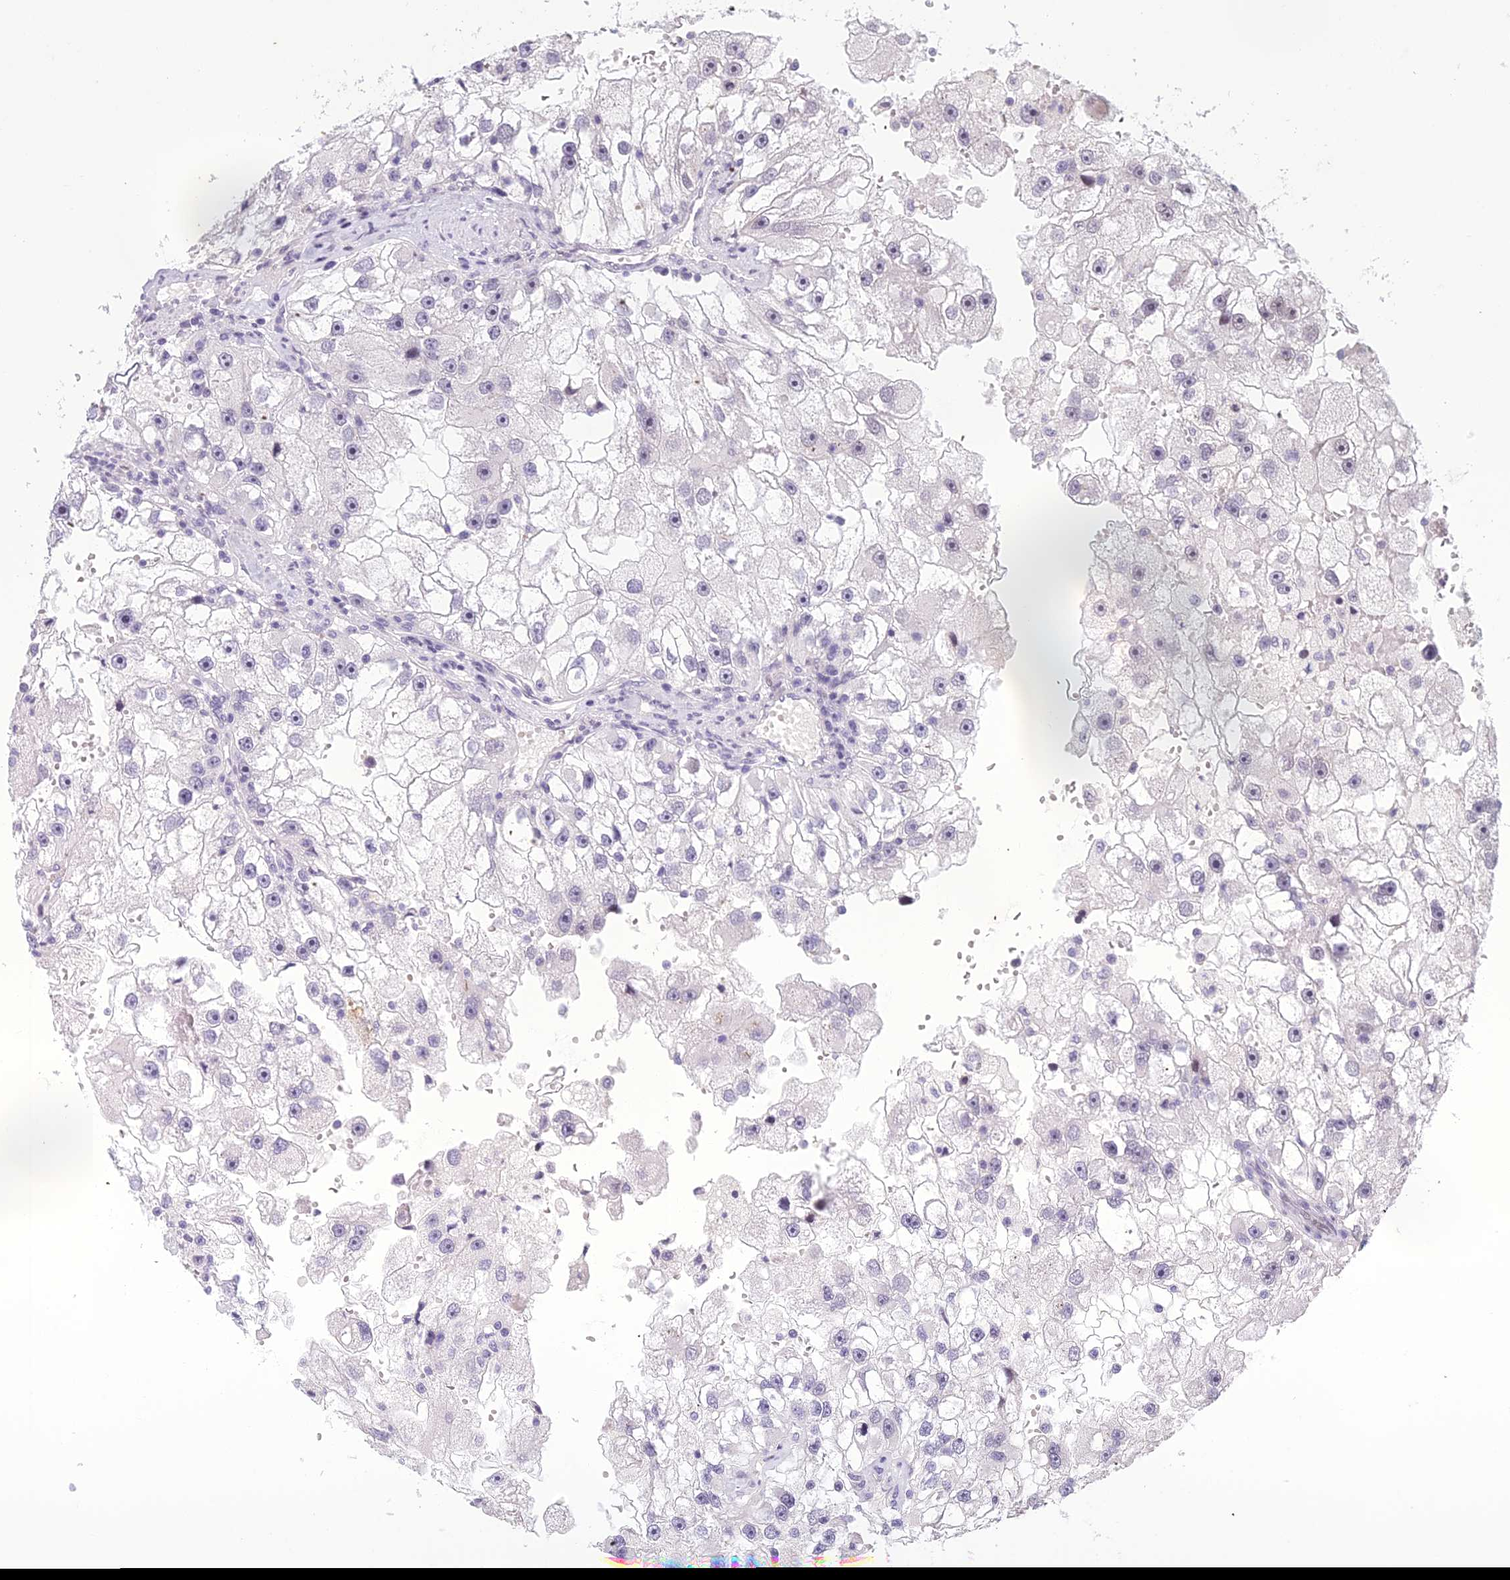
{"staining": {"intensity": "negative", "quantity": "none", "location": "none"}, "tissue": "renal cancer", "cell_type": "Tumor cells", "image_type": "cancer", "snomed": [{"axis": "morphology", "description": "Adenocarcinoma, NOS"}, {"axis": "topography", "description": "Kidney"}], "caption": "Image shows no protein expression in tumor cells of adenocarcinoma (renal) tissue. (DAB IHC, high magnification).", "gene": "RGS17", "patient": {"sex": "male", "age": 63}}